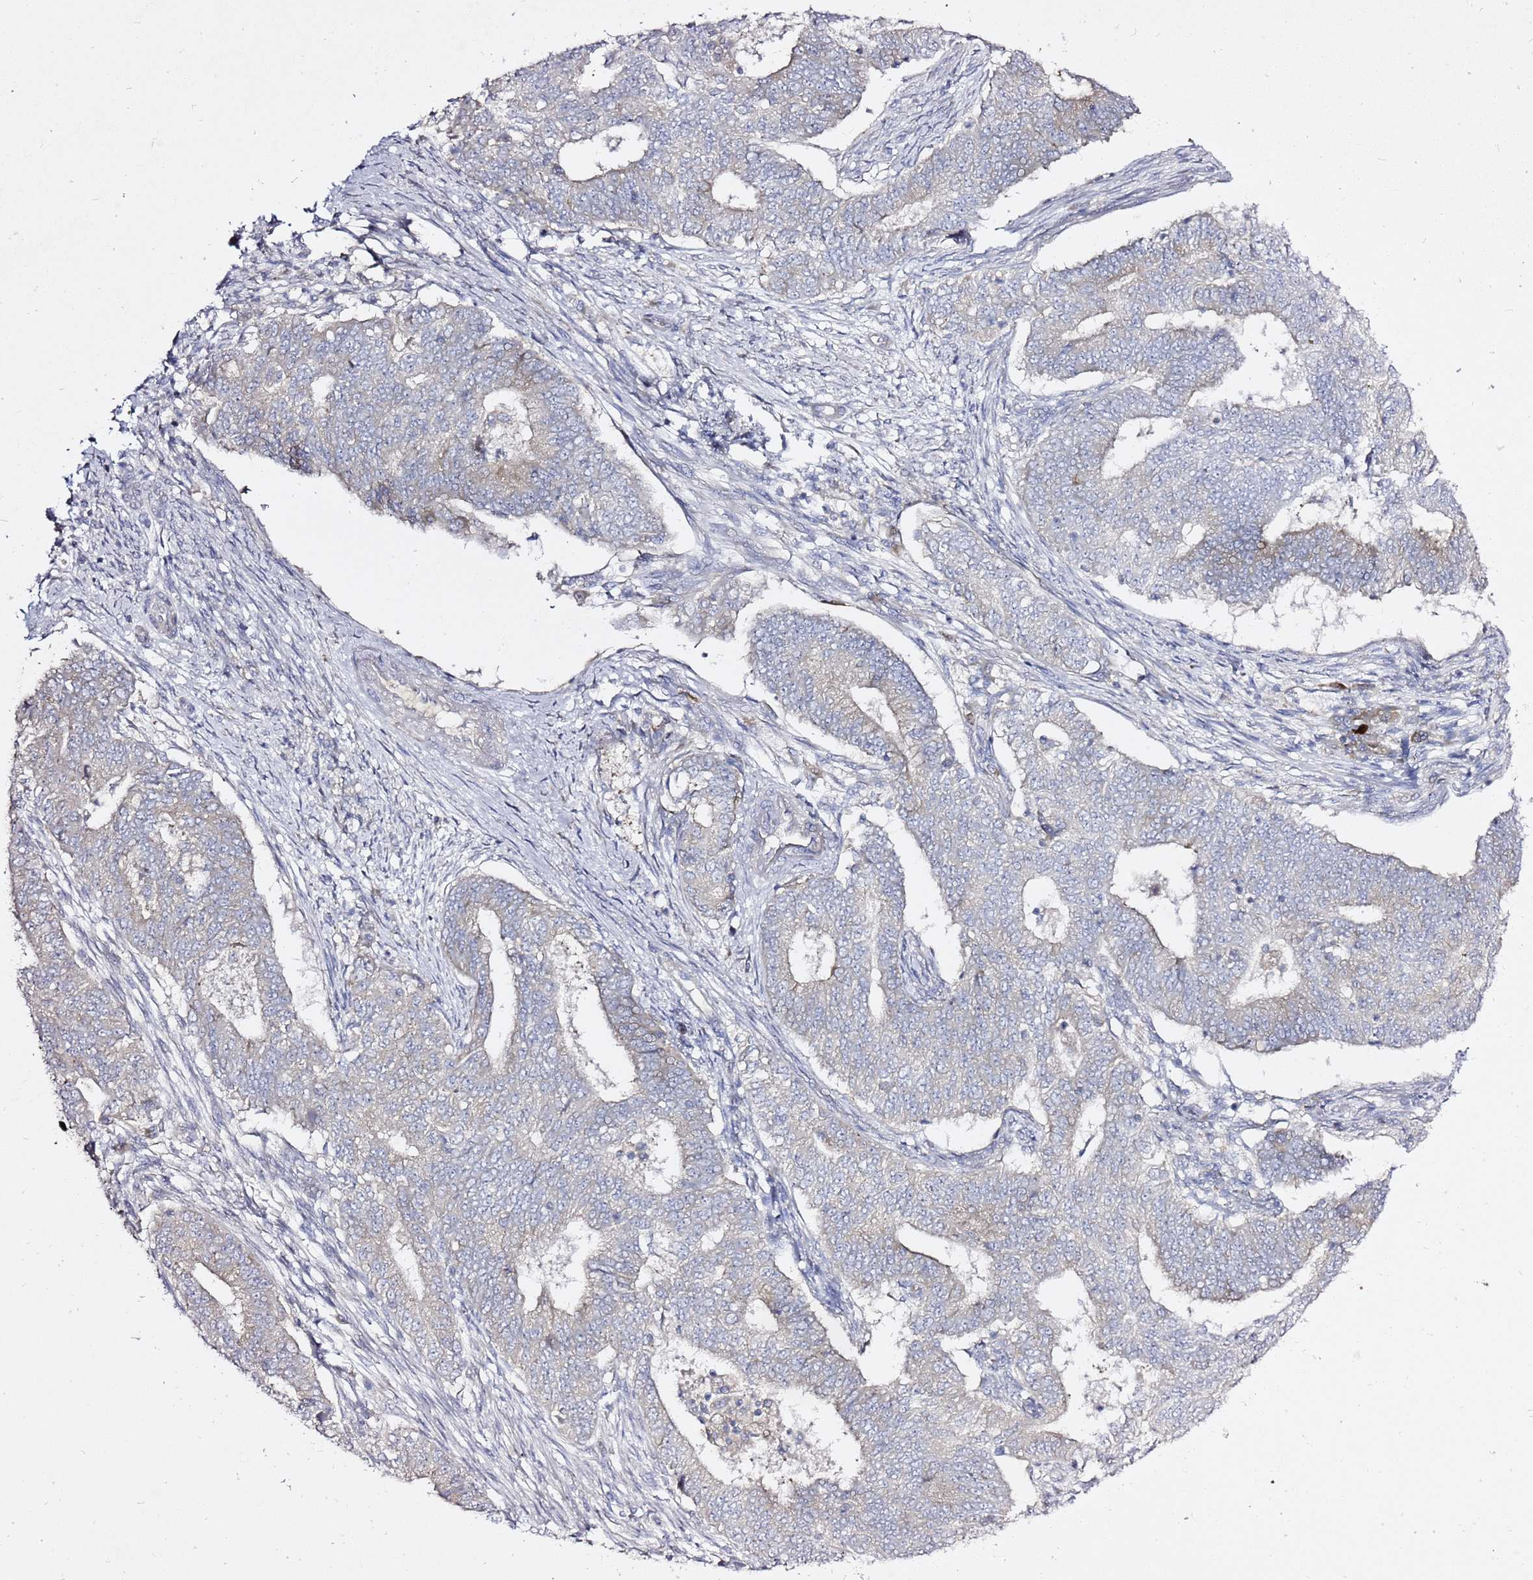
{"staining": {"intensity": "negative", "quantity": "none", "location": "none"}, "tissue": "endometrial cancer", "cell_type": "Tumor cells", "image_type": "cancer", "snomed": [{"axis": "morphology", "description": "Adenocarcinoma, NOS"}, {"axis": "topography", "description": "Endometrium"}], "caption": "There is no significant staining in tumor cells of endometrial cancer (adenocarcinoma). (Immunohistochemistry (ihc), brightfield microscopy, high magnification).", "gene": "MON1B", "patient": {"sex": "female", "age": 62}}